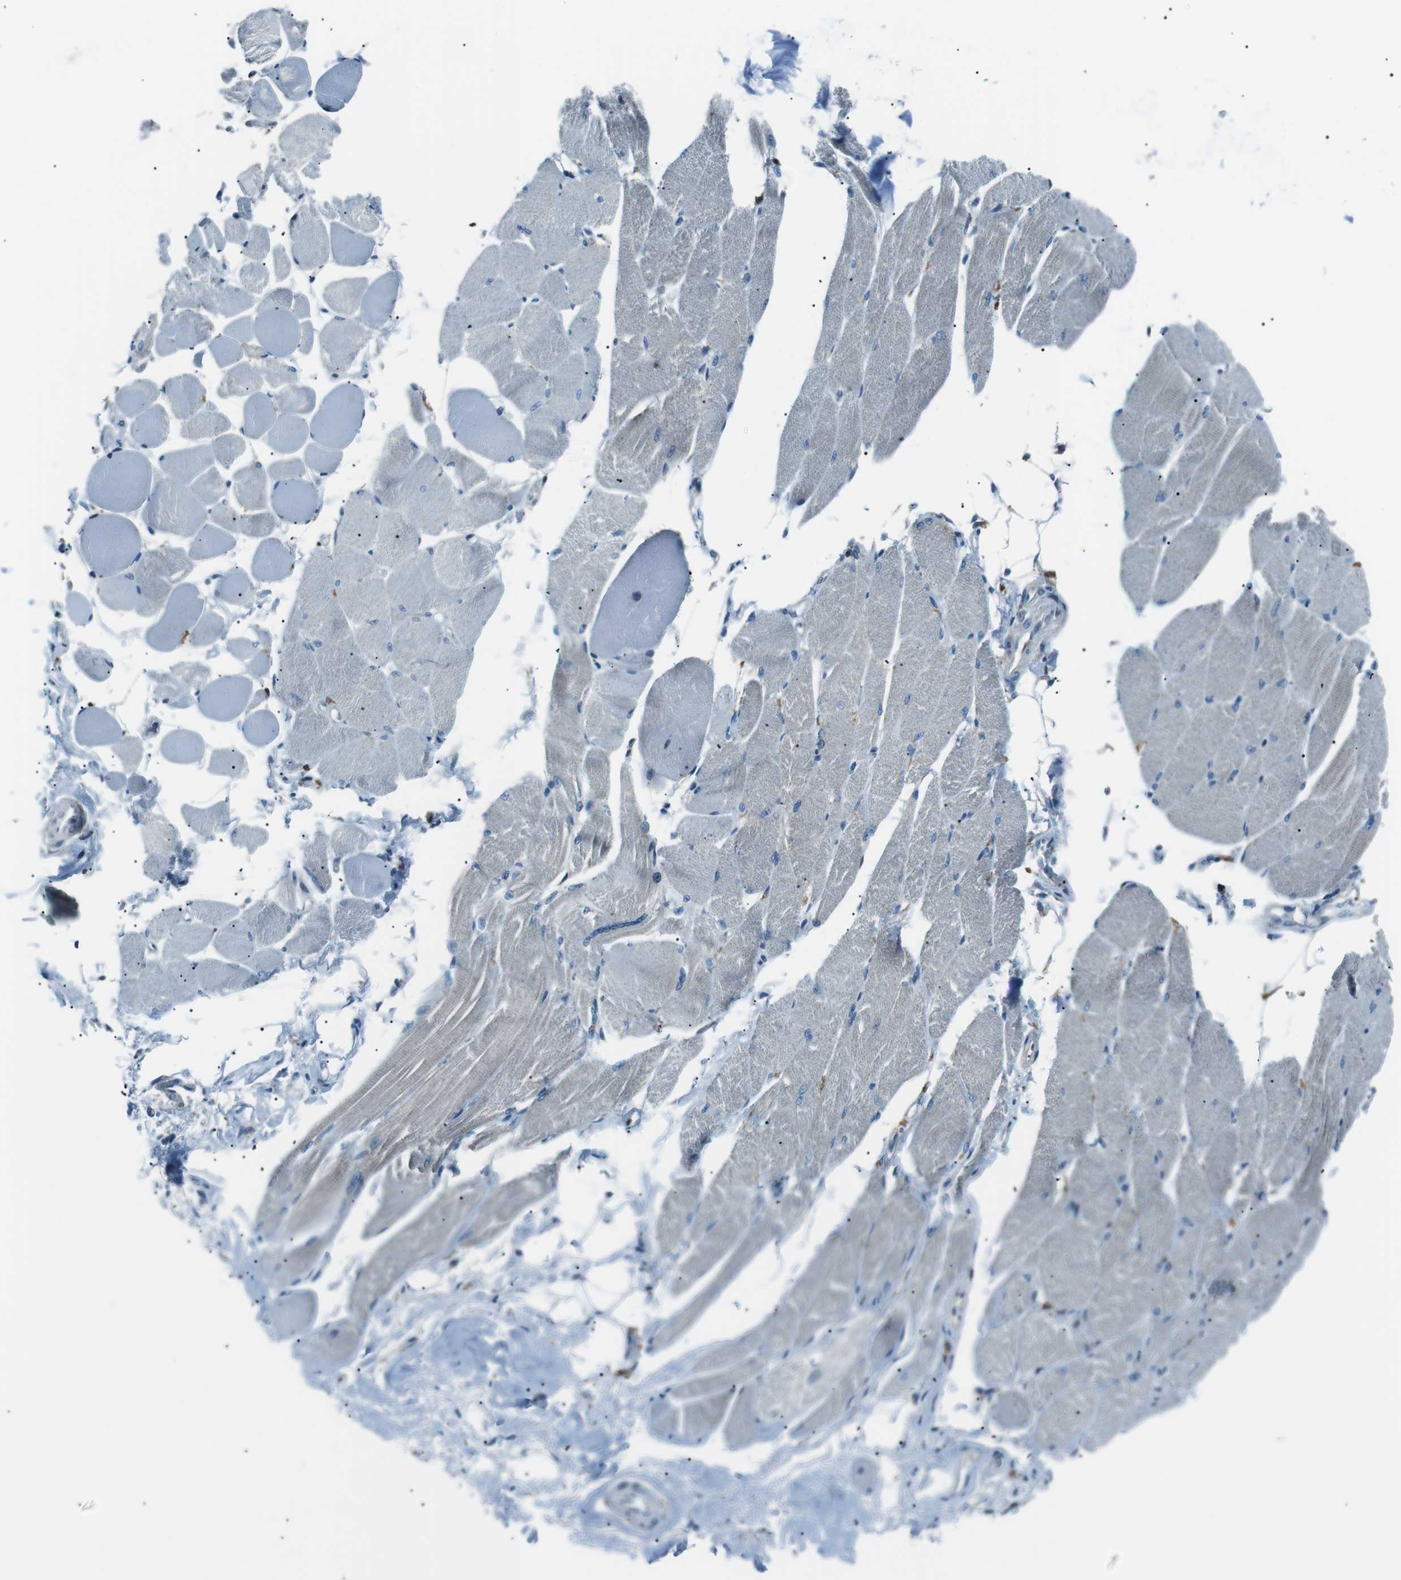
{"staining": {"intensity": "weak", "quantity": "<25%", "location": "cytoplasmic/membranous"}, "tissue": "skeletal muscle", "cell_type": "Myocytes", "image_type": "normal", "snomed": [{"axis": "morphology", "description": "Normal tissue, NOS"}, {"axis": "topography", "description": "Skeletal muscle"}, {"axis": "topography", "description": "Peripheral nerve tissue"}], "caption": "High power microscopy photomicrograph of an immunohistochemistry histopathology image of normal skeletal muscle, revealing no significant expression in myocytes.", "gene": "BLNK", "patient": {"sex": "female", "age": 84}}